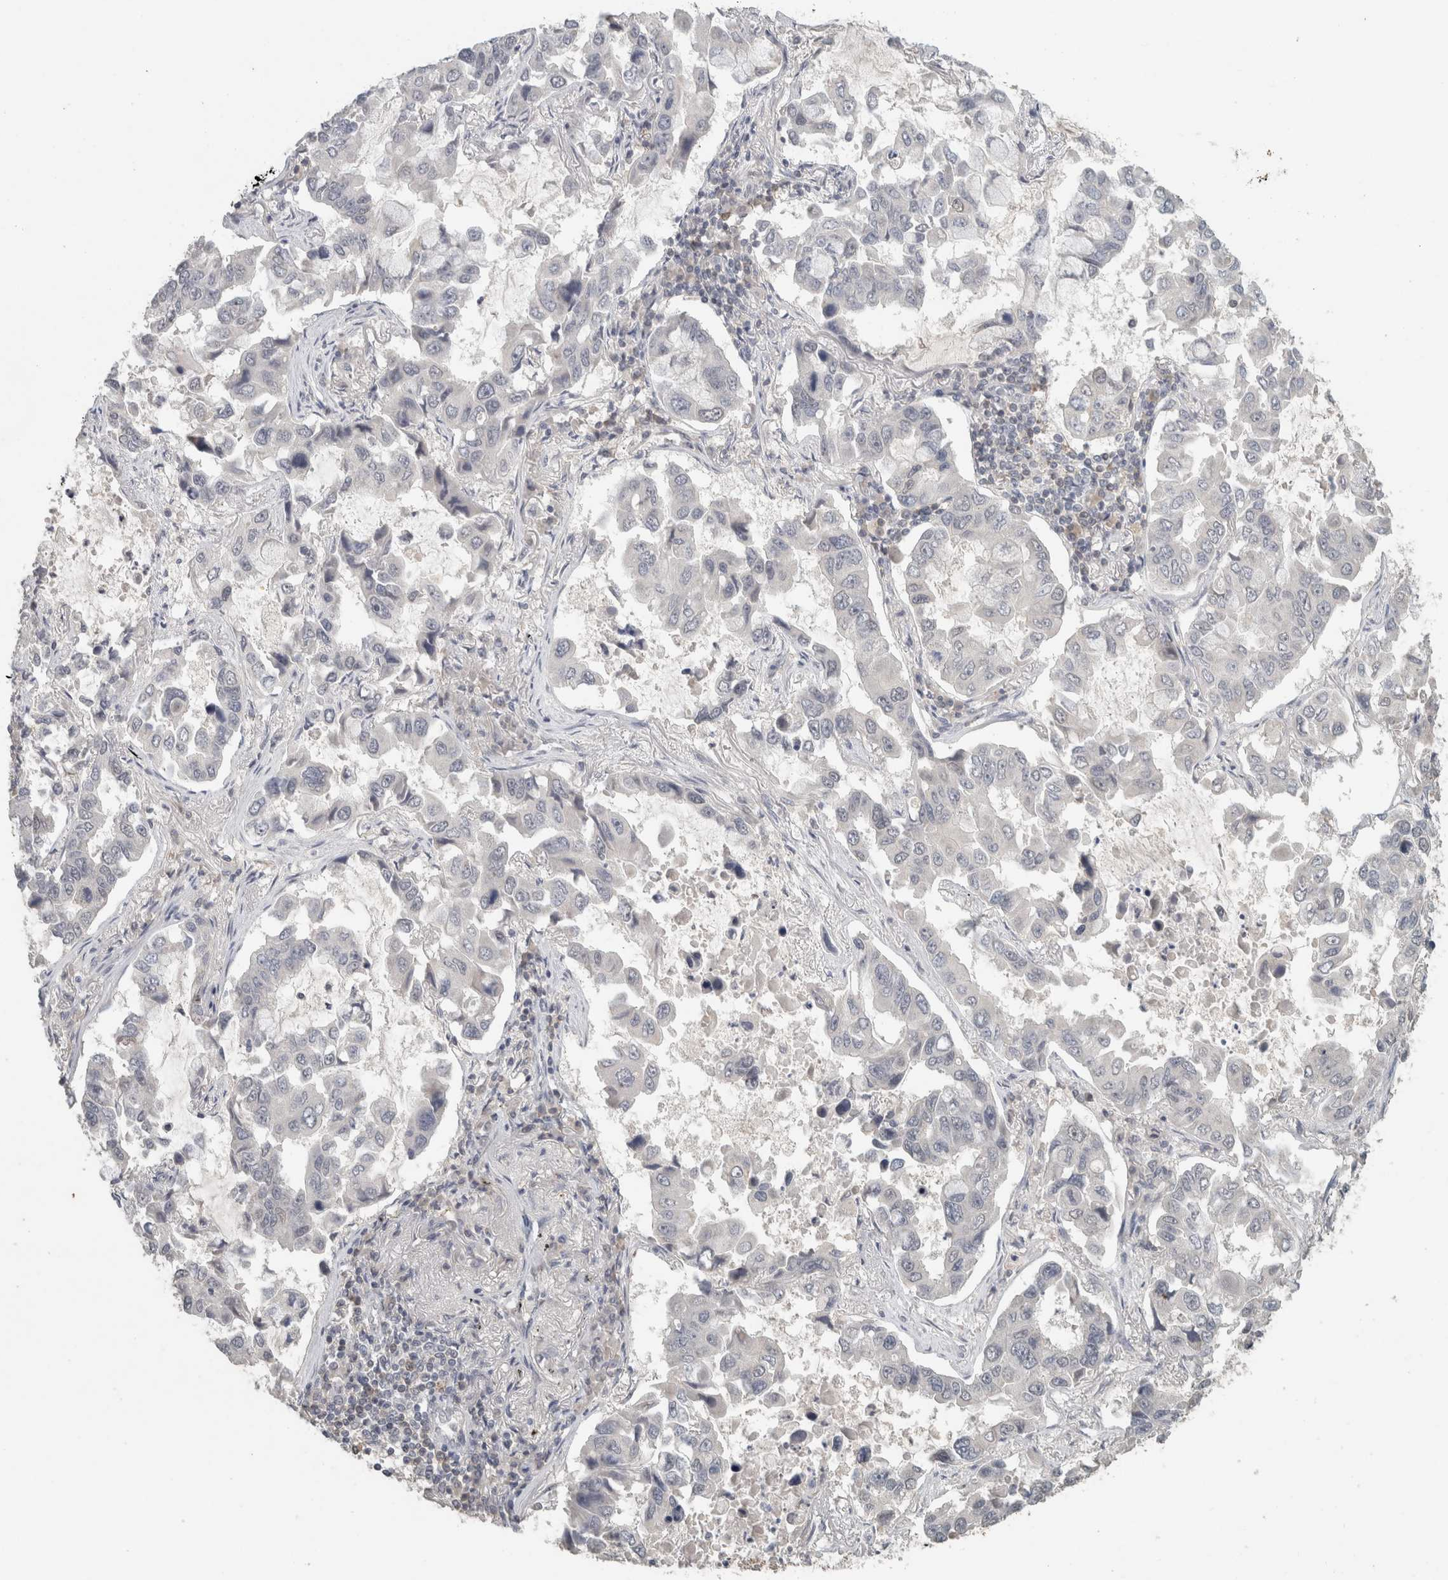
{"staining": {"intensity": "negative", "quantity": "none", "location": "none"}, "tissue": "lung cancer", "cell_type": "Tumor cells", "image_type": "cancer", "snomed": [{"axis": "morphology", "description": "Adenocarcinoma, NOS"}, {"axis": "topography", "description": "Lung"}], "caption": "Tumor cells are negative for protein expression in human lung cancer (adenocarcinoma).", "gene": "TRAT1", "patient": {"sex": "male", "age": 64}}